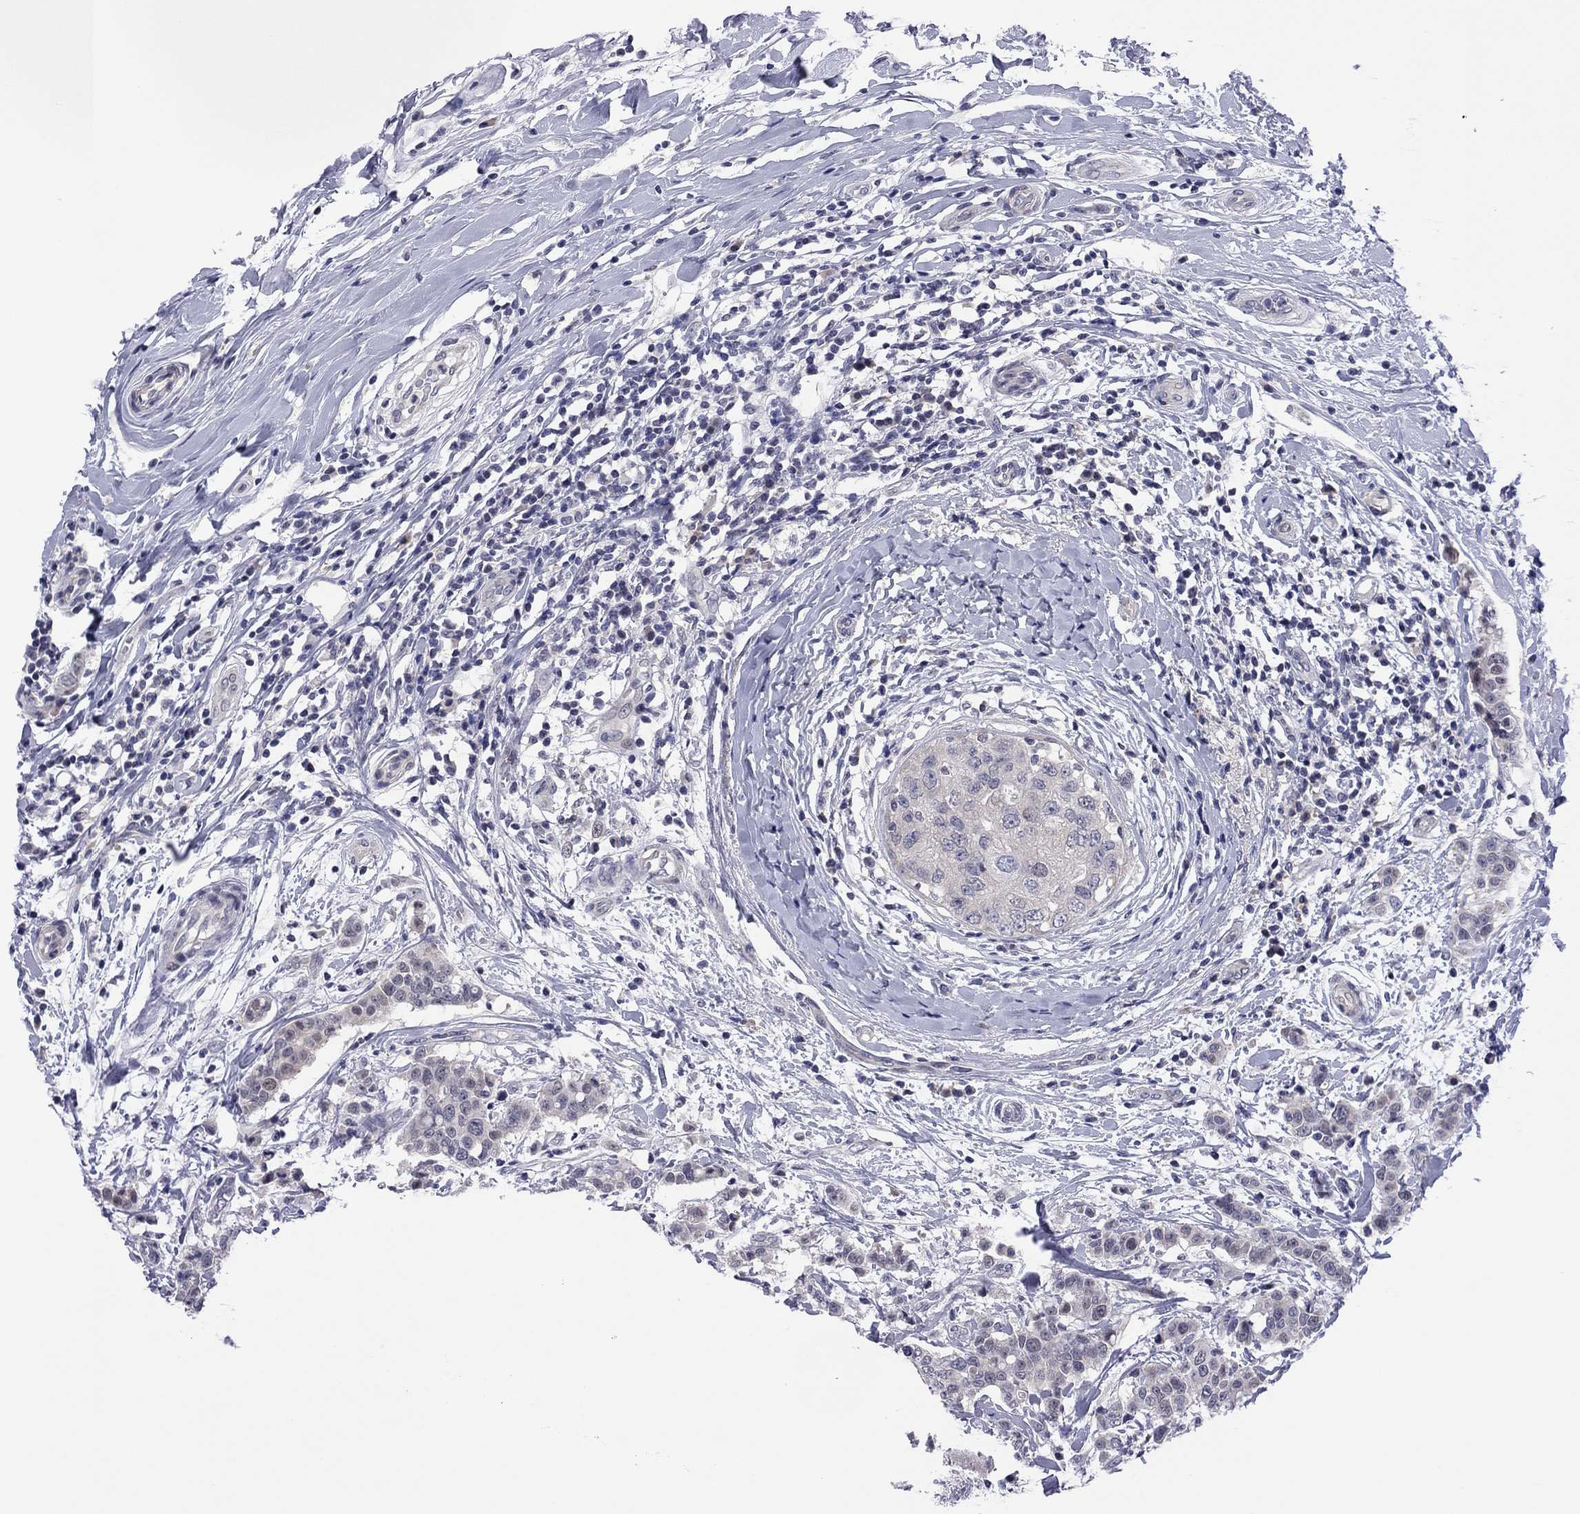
{"staining": {"intensity": "weak", "quantity": "<25%", "location": "cytoplasmic/membranous"}, "tissue": "breast cancer", "cell_type": "Tumor cells", "image_type": "cancer", "snomed": [{"axis": "morphology", "description": "Duct carcinoma"}, {"axis": "topography", "description": "Breast"}], "caption": "Immunohistochemical staining of human breast cancer shows no significant expression in tumor cells.", "gene": "POU5F2", "patient": {"sex": "female", "age": 27}}